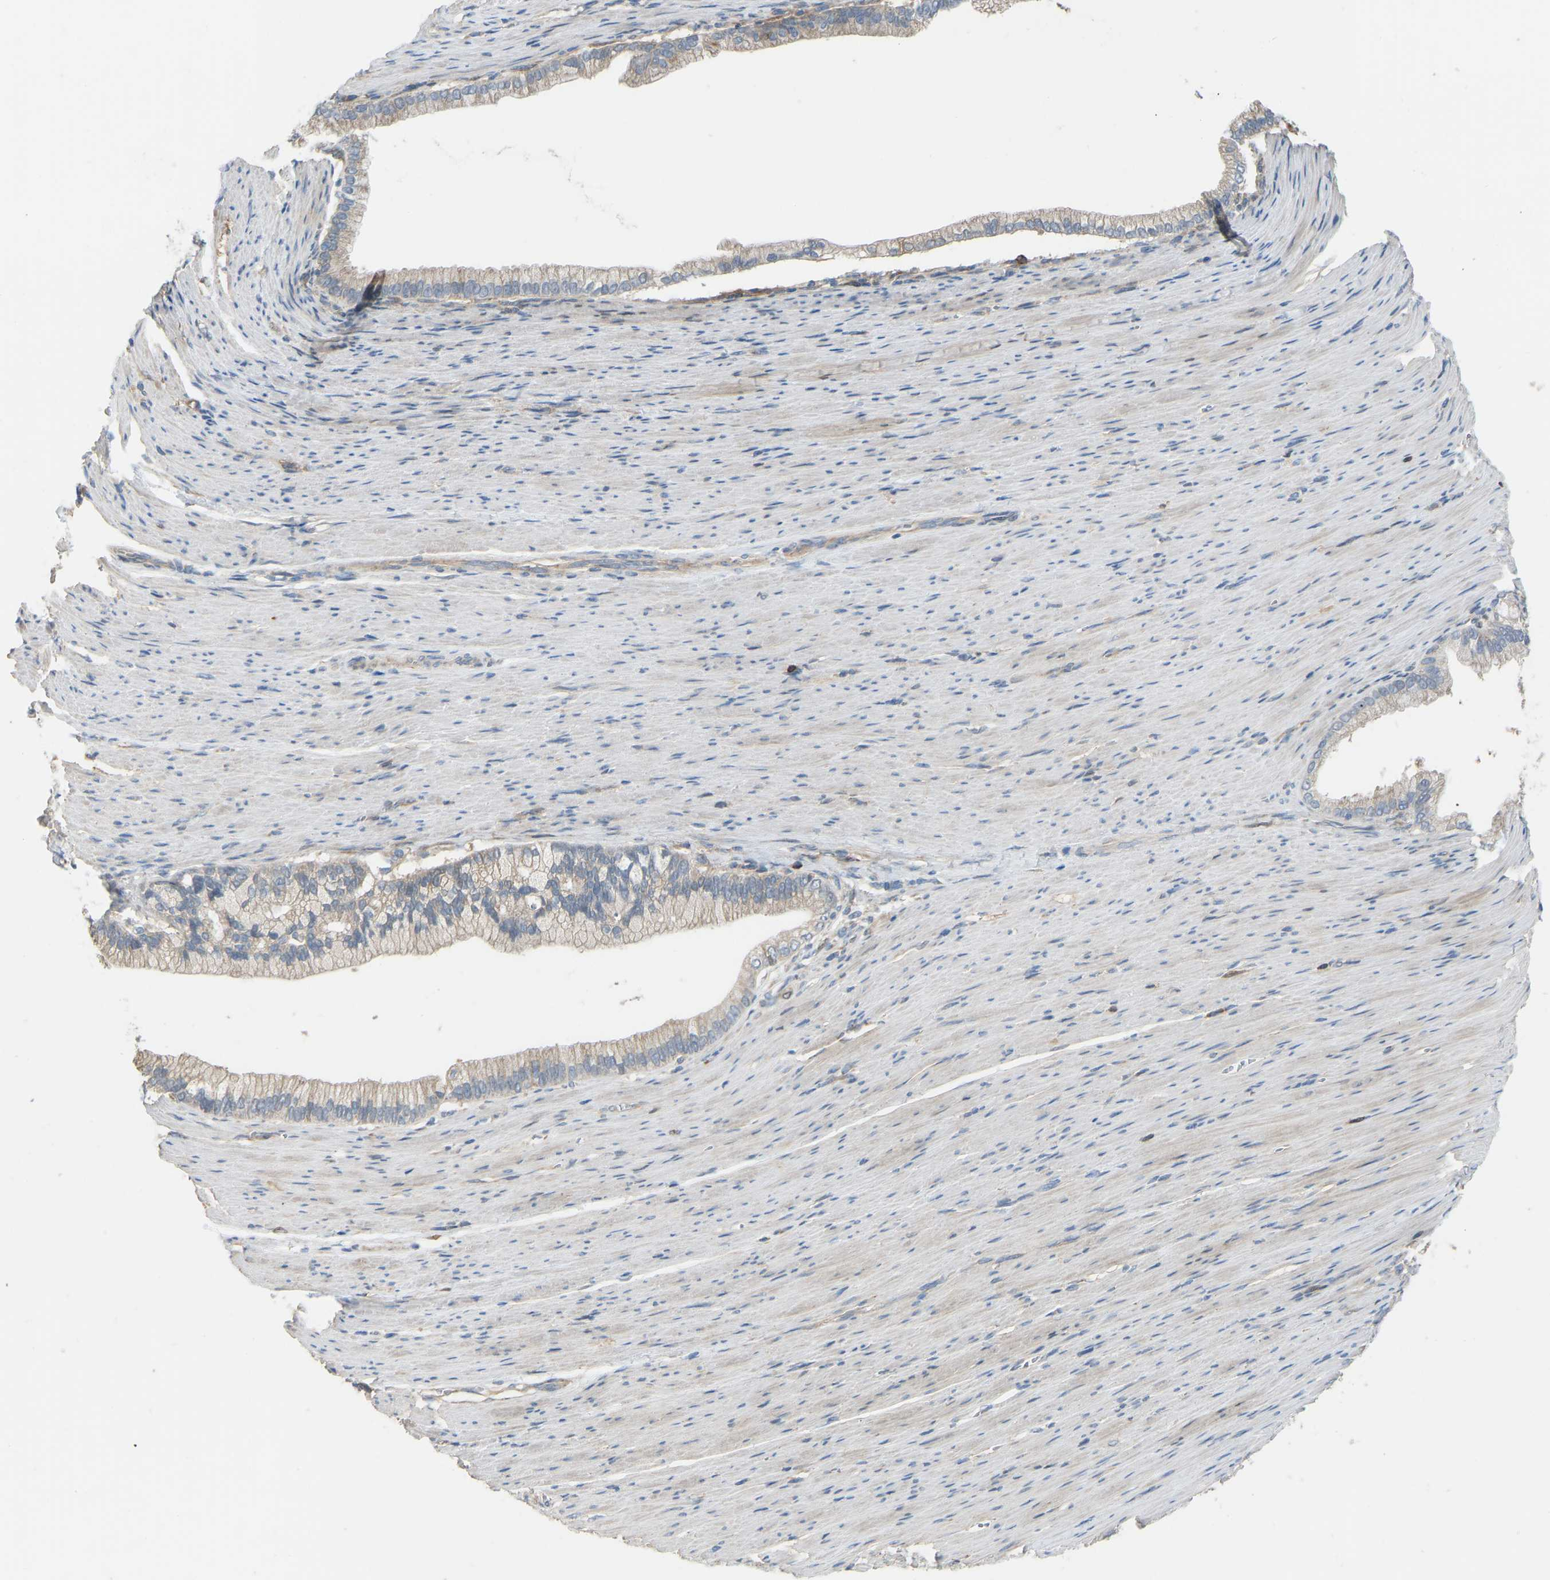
{"staining": {"intensity": "weak", "quantity": "25%-75%", "location": "cytoplasmic/membranous"}, "tissue": "pancreatic cancer", "cell_type": "Tumor cells", "image_type": "cancer", "snomed": [{"axis": "morphology", "description": "Adenocarcinoma, NOS"}, {"axis": "topography", "description": "Pancreas"}], "caption": "Tumor cells display low levels of weak cytoplasmic/membranous positivity in about 25%-75% of cells in human pancreatic adenocarcinoma.", "gene": "RBP1", "patient": {"sex": "male", "age": 69}}